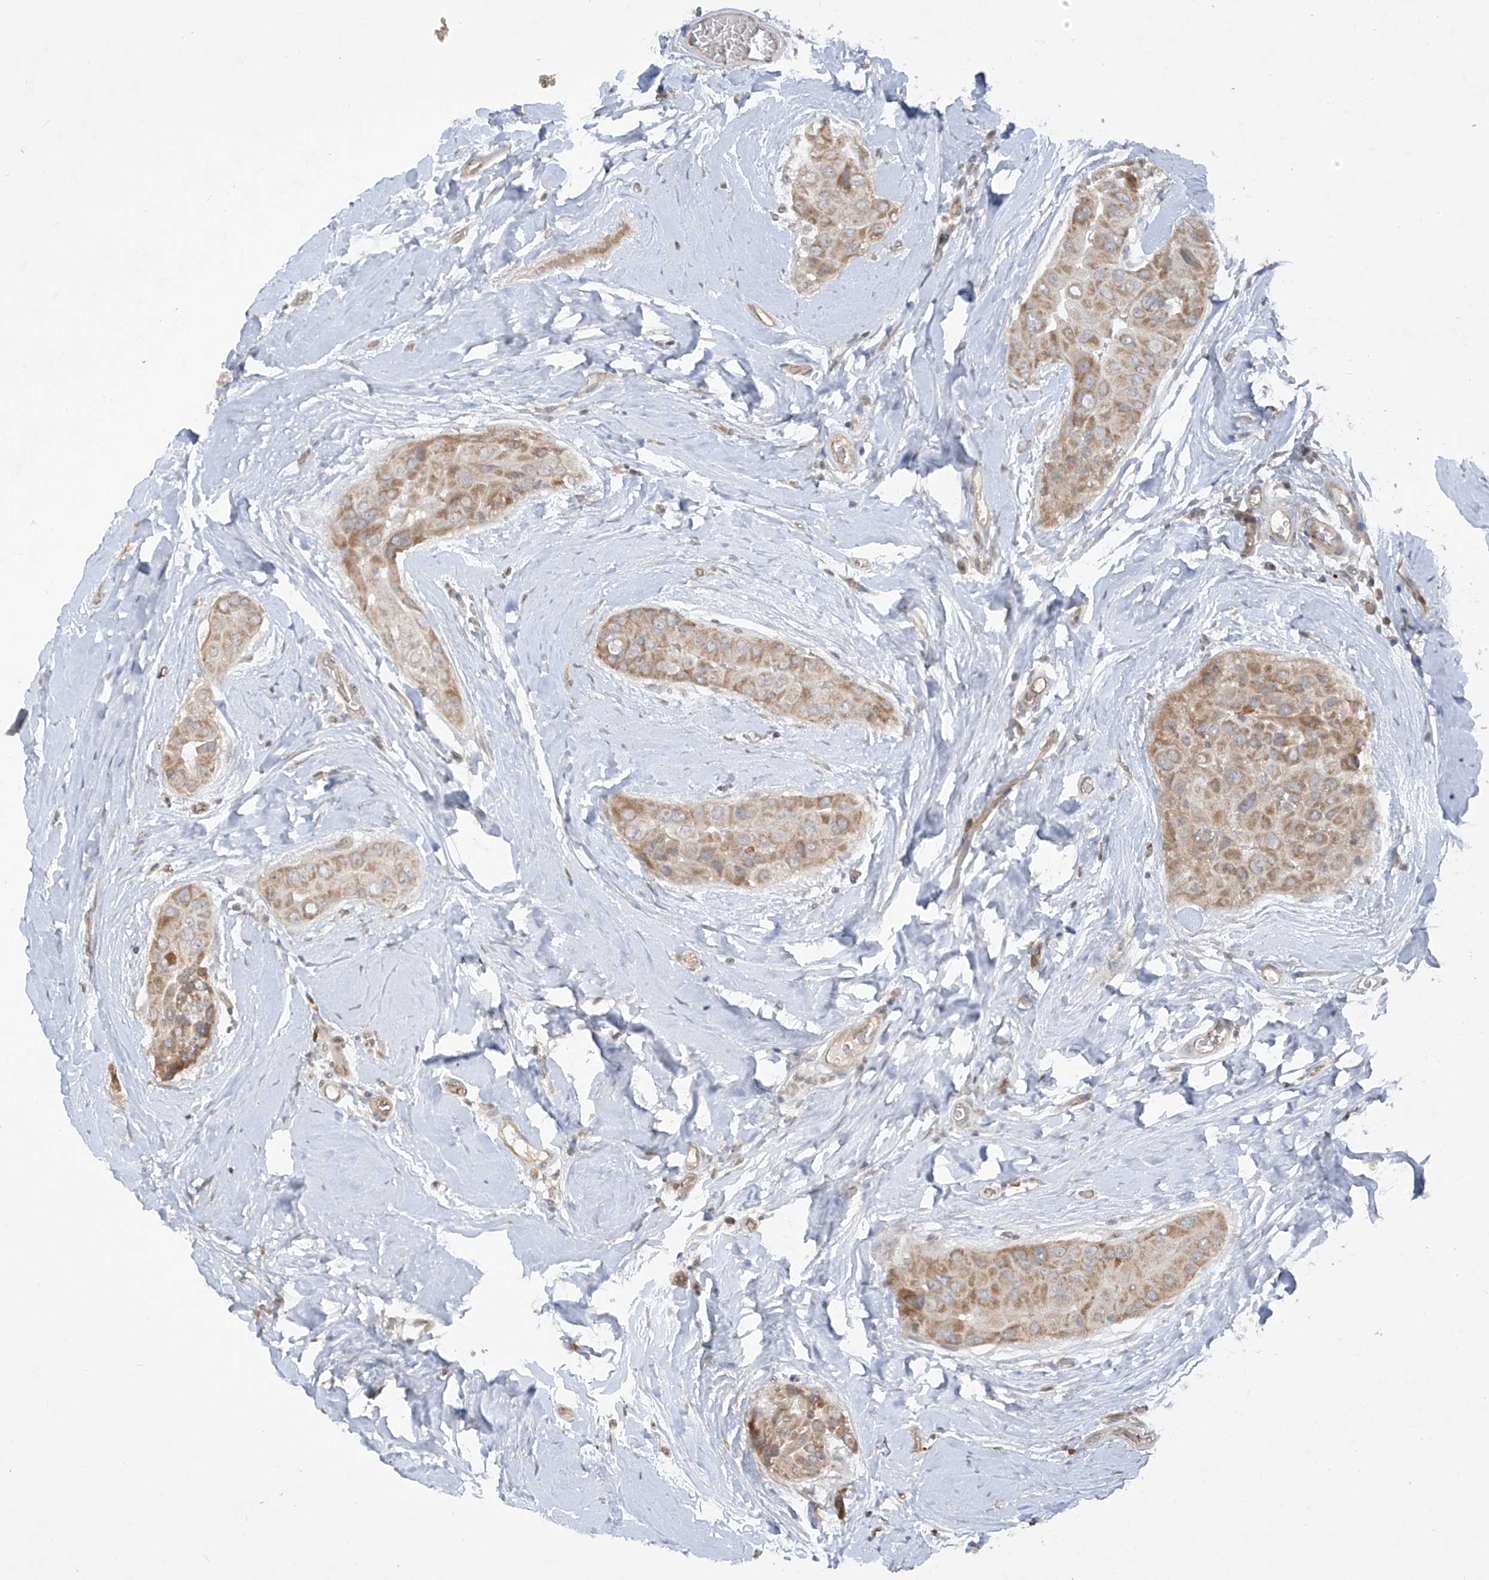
{"staining": {"intensity": "moderate", "quantity": ">75%", "location": "cytoplasmic/membranous"}, "tissue": "thyroid cancer", "cell_type": "Tumor cells", "image_type": "cancer", "snomed": [{"axis": "morphology", "description": "Papillary adenocarcinoma, NOS"}, {"axis": "topography", "description": "Thyroid gland"}], "caption": "Immunohistochemistry staining of thyroid cancer, which shows medium levels of moderate cytoplasmic/membranous expression in about >75% of tumor cells indicating moderate cytoplasmic/membranous protein staining. The staining was performed using DAB (3,3'-diaminobenzidine) (brown) for protein detection and nuclei were counterstained in hematoxylin (blue).", "gene": "DGKQ", "patient": {"sex": "male", "age": 33}}